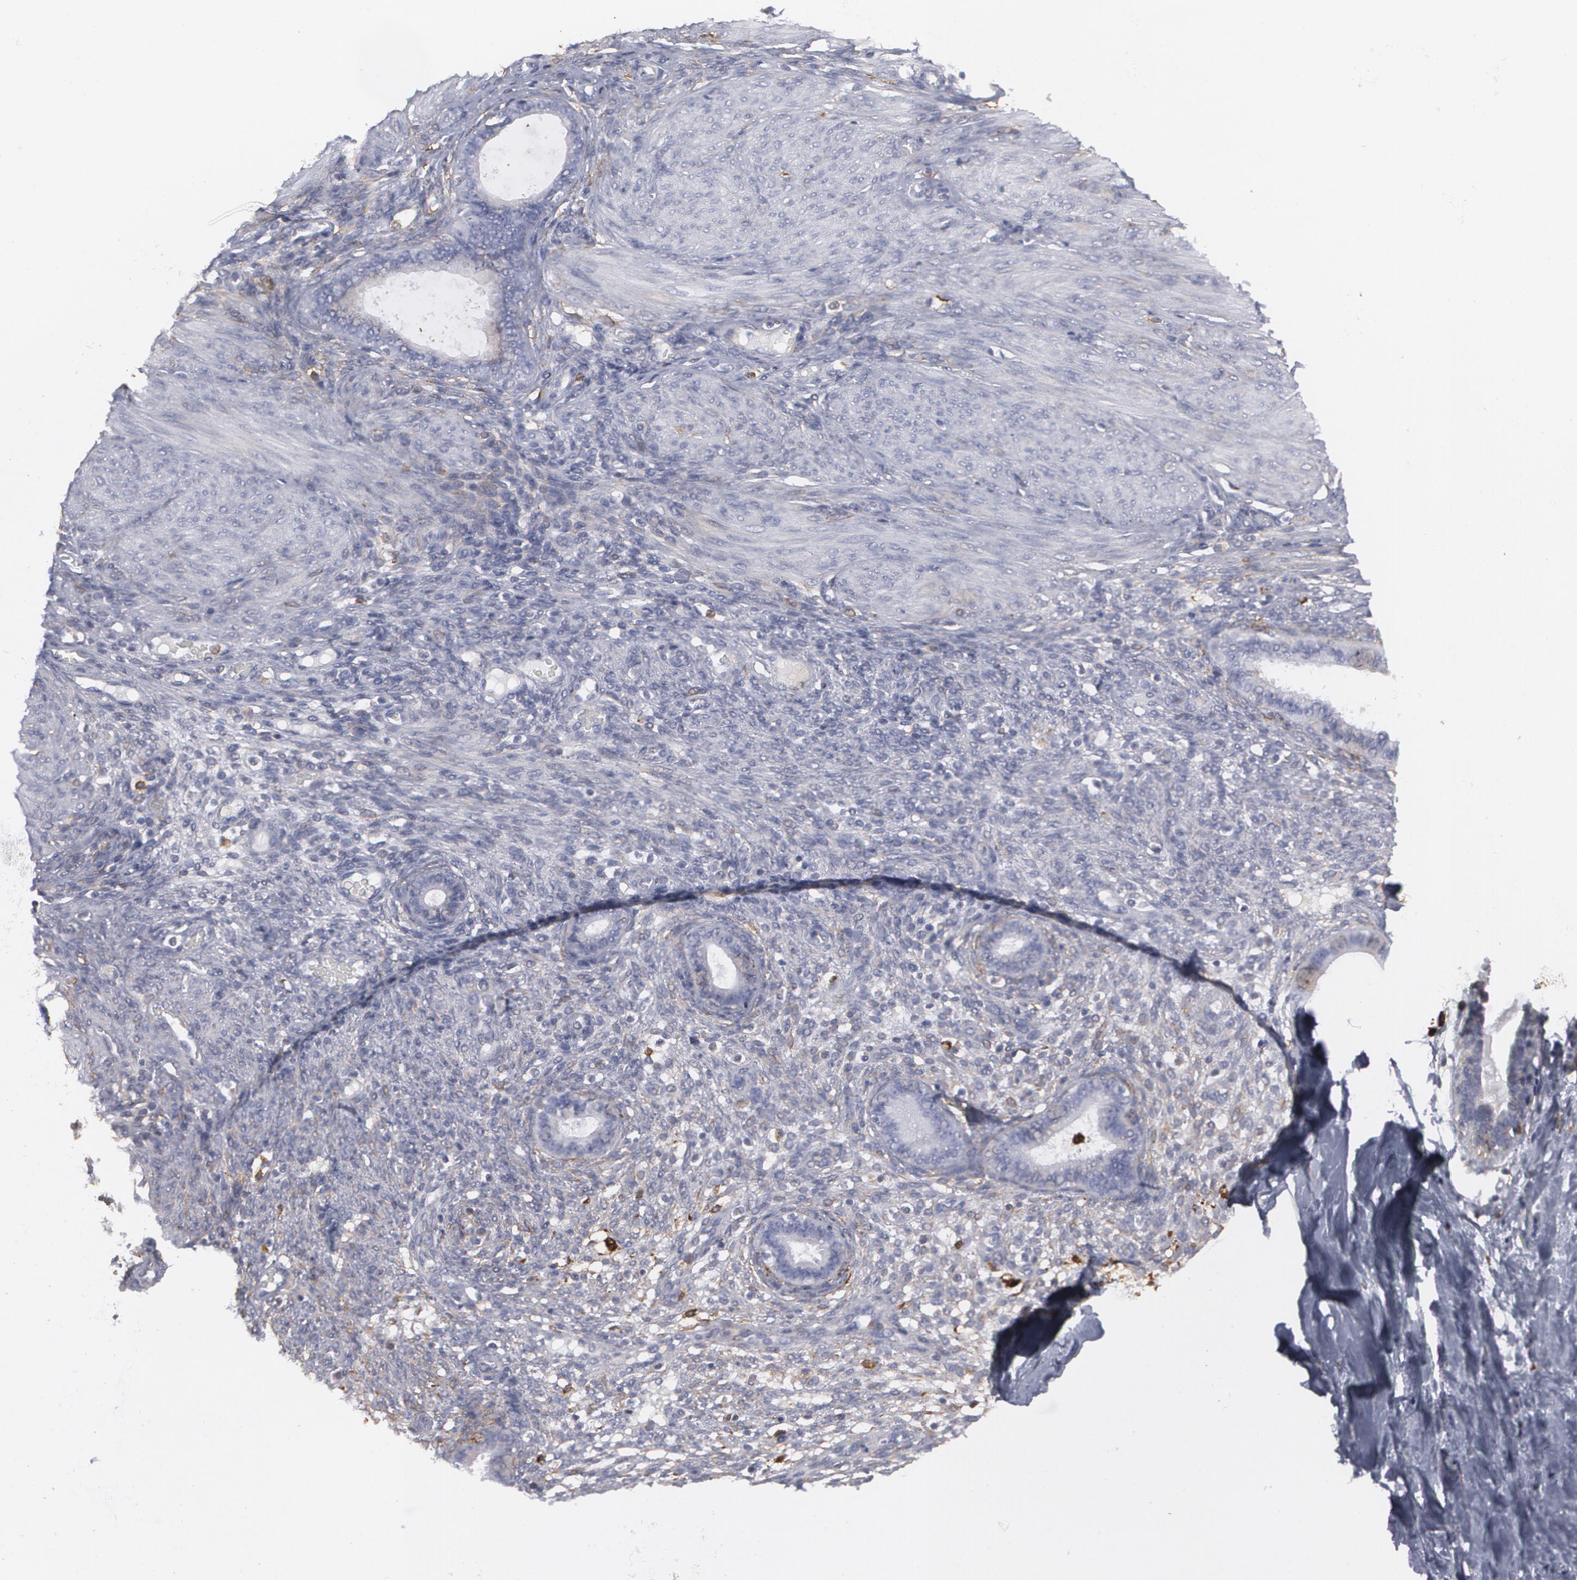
{"staining": {"intensity": "moderate", "quantity": ">75%", "location": "cytoplasmic/membranous"}, "tissue": "endometrium", "cell_type": "Cells in endometrial stroma", "image_type": "normal", "snomed": [{"axis": "morphology", "description": "Normal tissue, NOS"}, {"axis": "topography", "description": "Endometrium"}], "caption": "Protein expression analysis of benign endometrium demonstrates moderate cytoplasmic/membranous positivity in about >75% of cells in endometrial stroma. The staining was performed using DAB to visualize the protein expression in brown, while the nuclei were stained in blue with hematoxylin (Magnification: 20x).", "gene": "ODC1", "patient": {"sex": "female", "age": 72}}